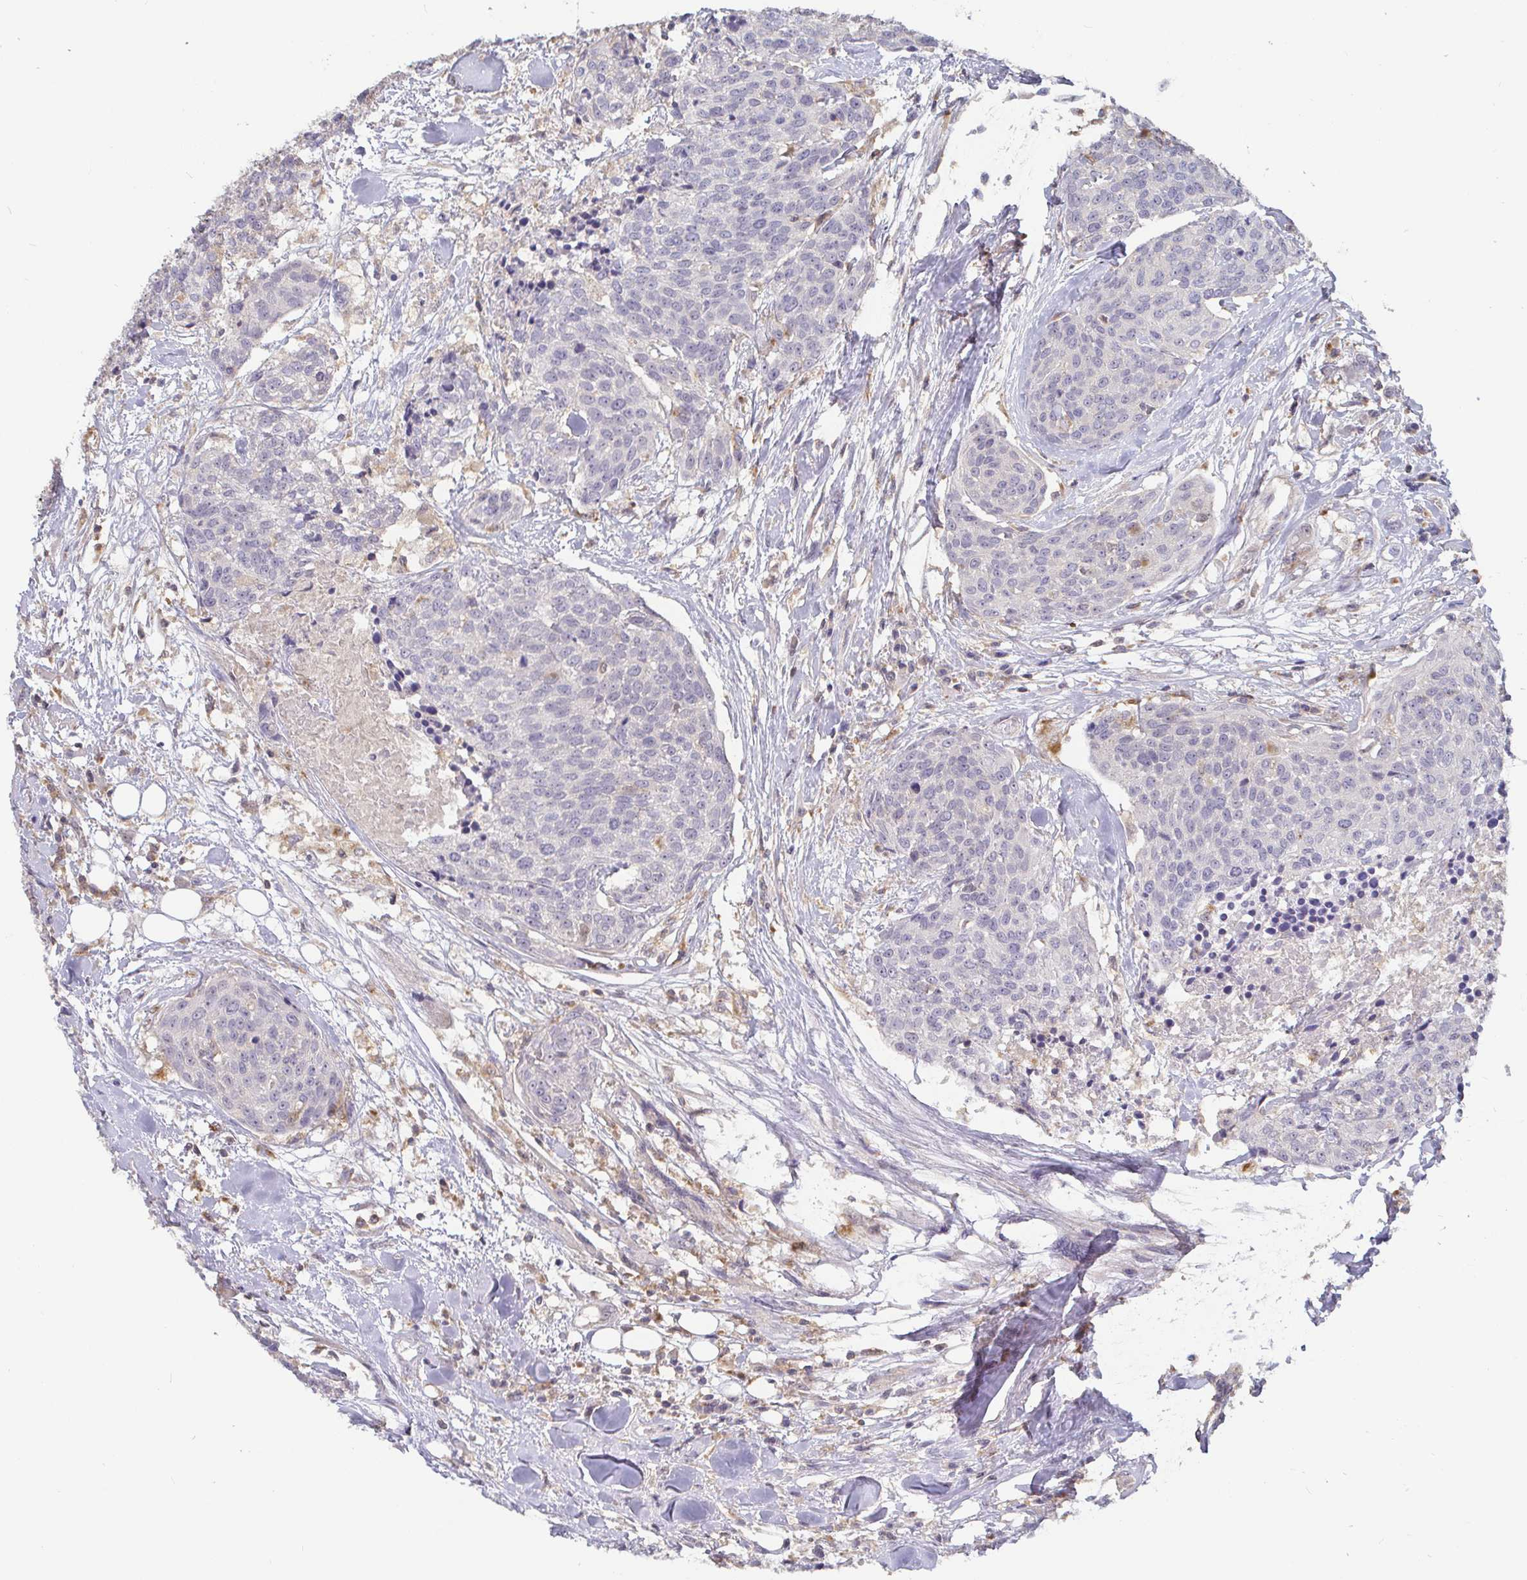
{"staining": {"intensity": "negative", "quantity": "none", "location": "none"}, "tissue": "head and neck cancer", "cell_type": "Tumor cells", "image_type": "cancer", "snomed": [{"axis": "morphology", "description": "Squamous cell carcinoma, NOS"}, {"axis": "topography", "description": "Oral tissue"}, {"axis": "topography", "description": "Head-Neck"}], "caption": "This is an immunohistochemistry histopathology image of head and neck cancer. There is no staining in tumor cells.", "gene": "CDH18", "patient": {"sex": "male", "age": 64}}